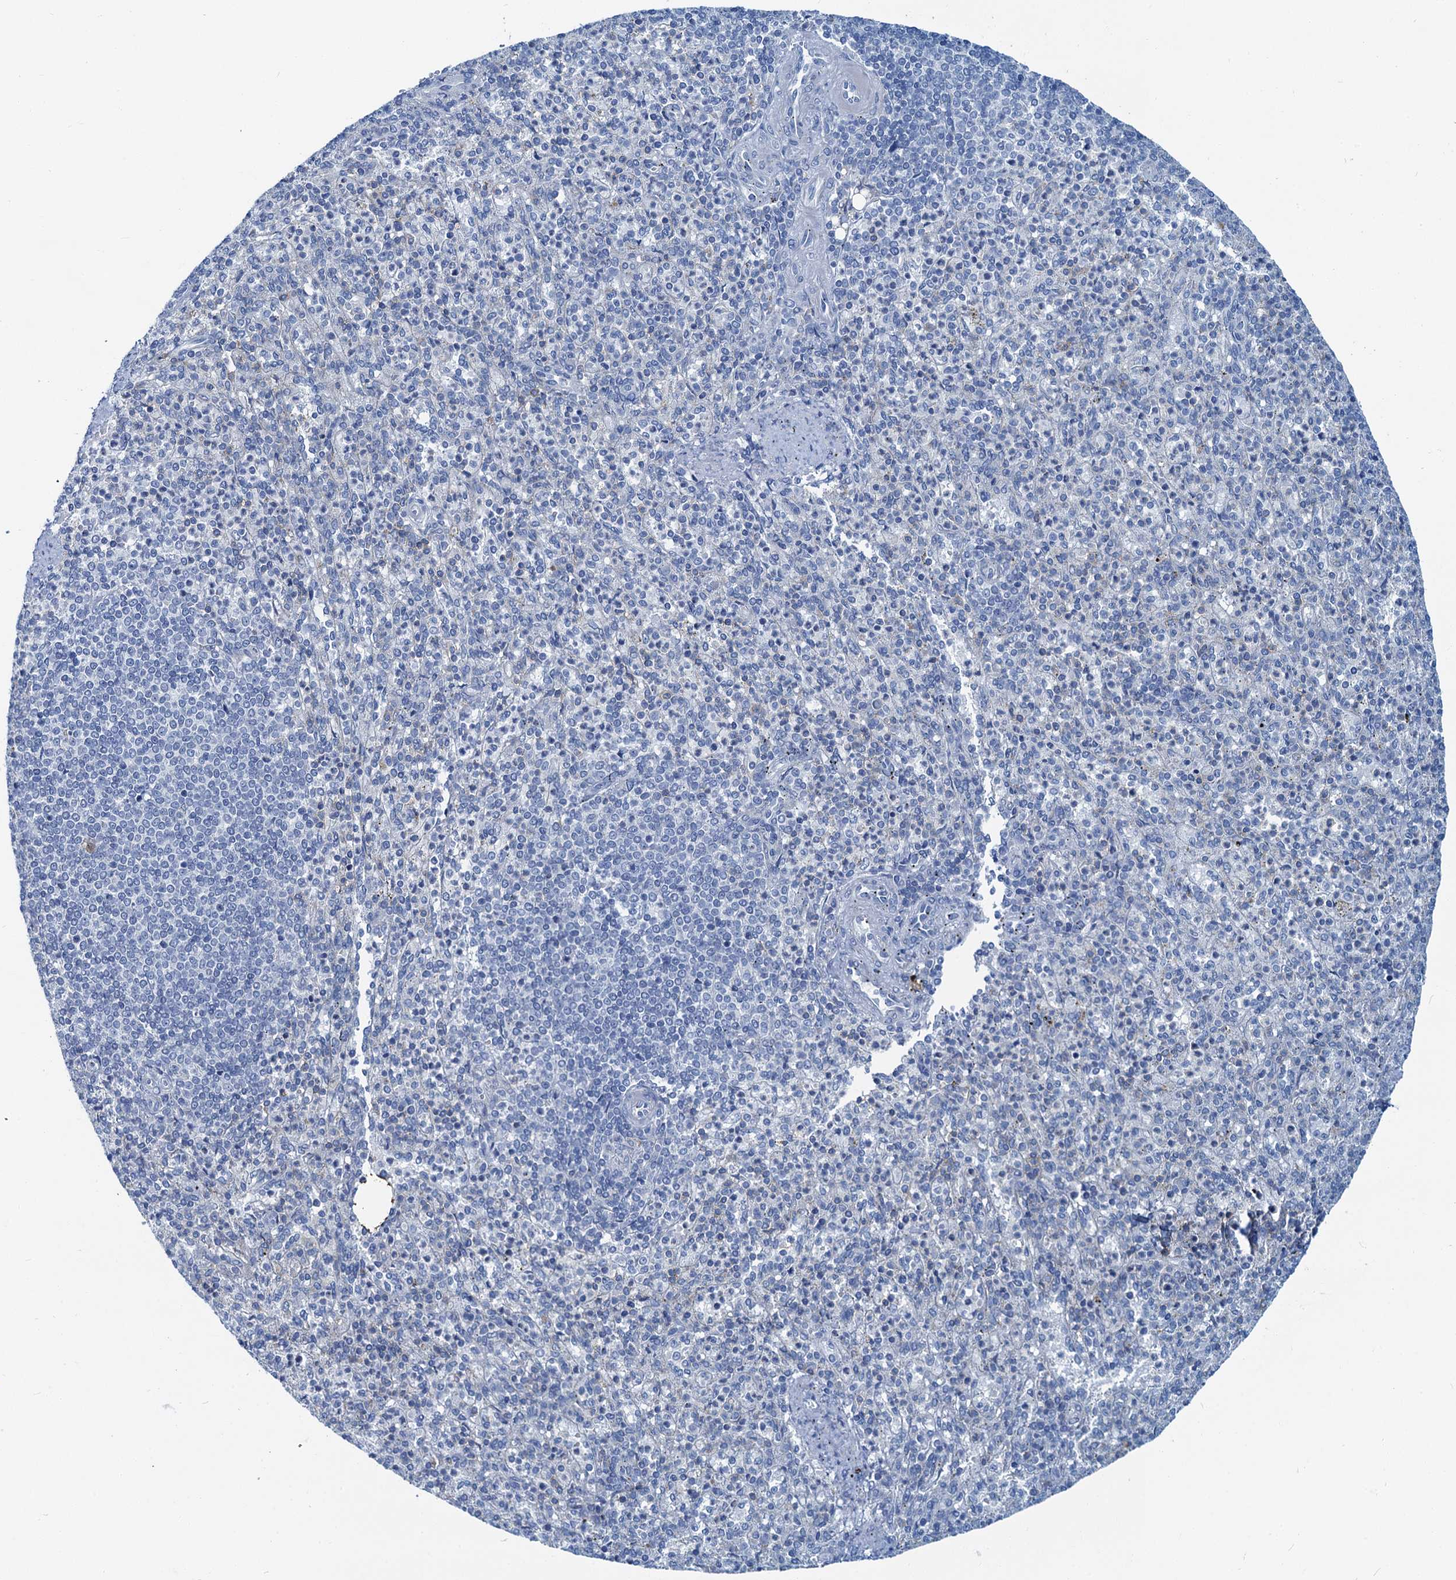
{"staining": {"intensity": "negative", "quantity": "none", "location": "none"}, "tissue": "spleen", "cell_type": "Cells in red pulp", "image_type": "normal", "snomed": [{"axis": "morphology", "description": "Normal tissue, NOS"}, {"axis": "topography", "description": "Spleen"}], "caption": "This is an IHC image of normal human spleen. There is no staining in cells in red pulp.", "gene": "ASTE1", "patient": {"sex": "female", "age": 74}}